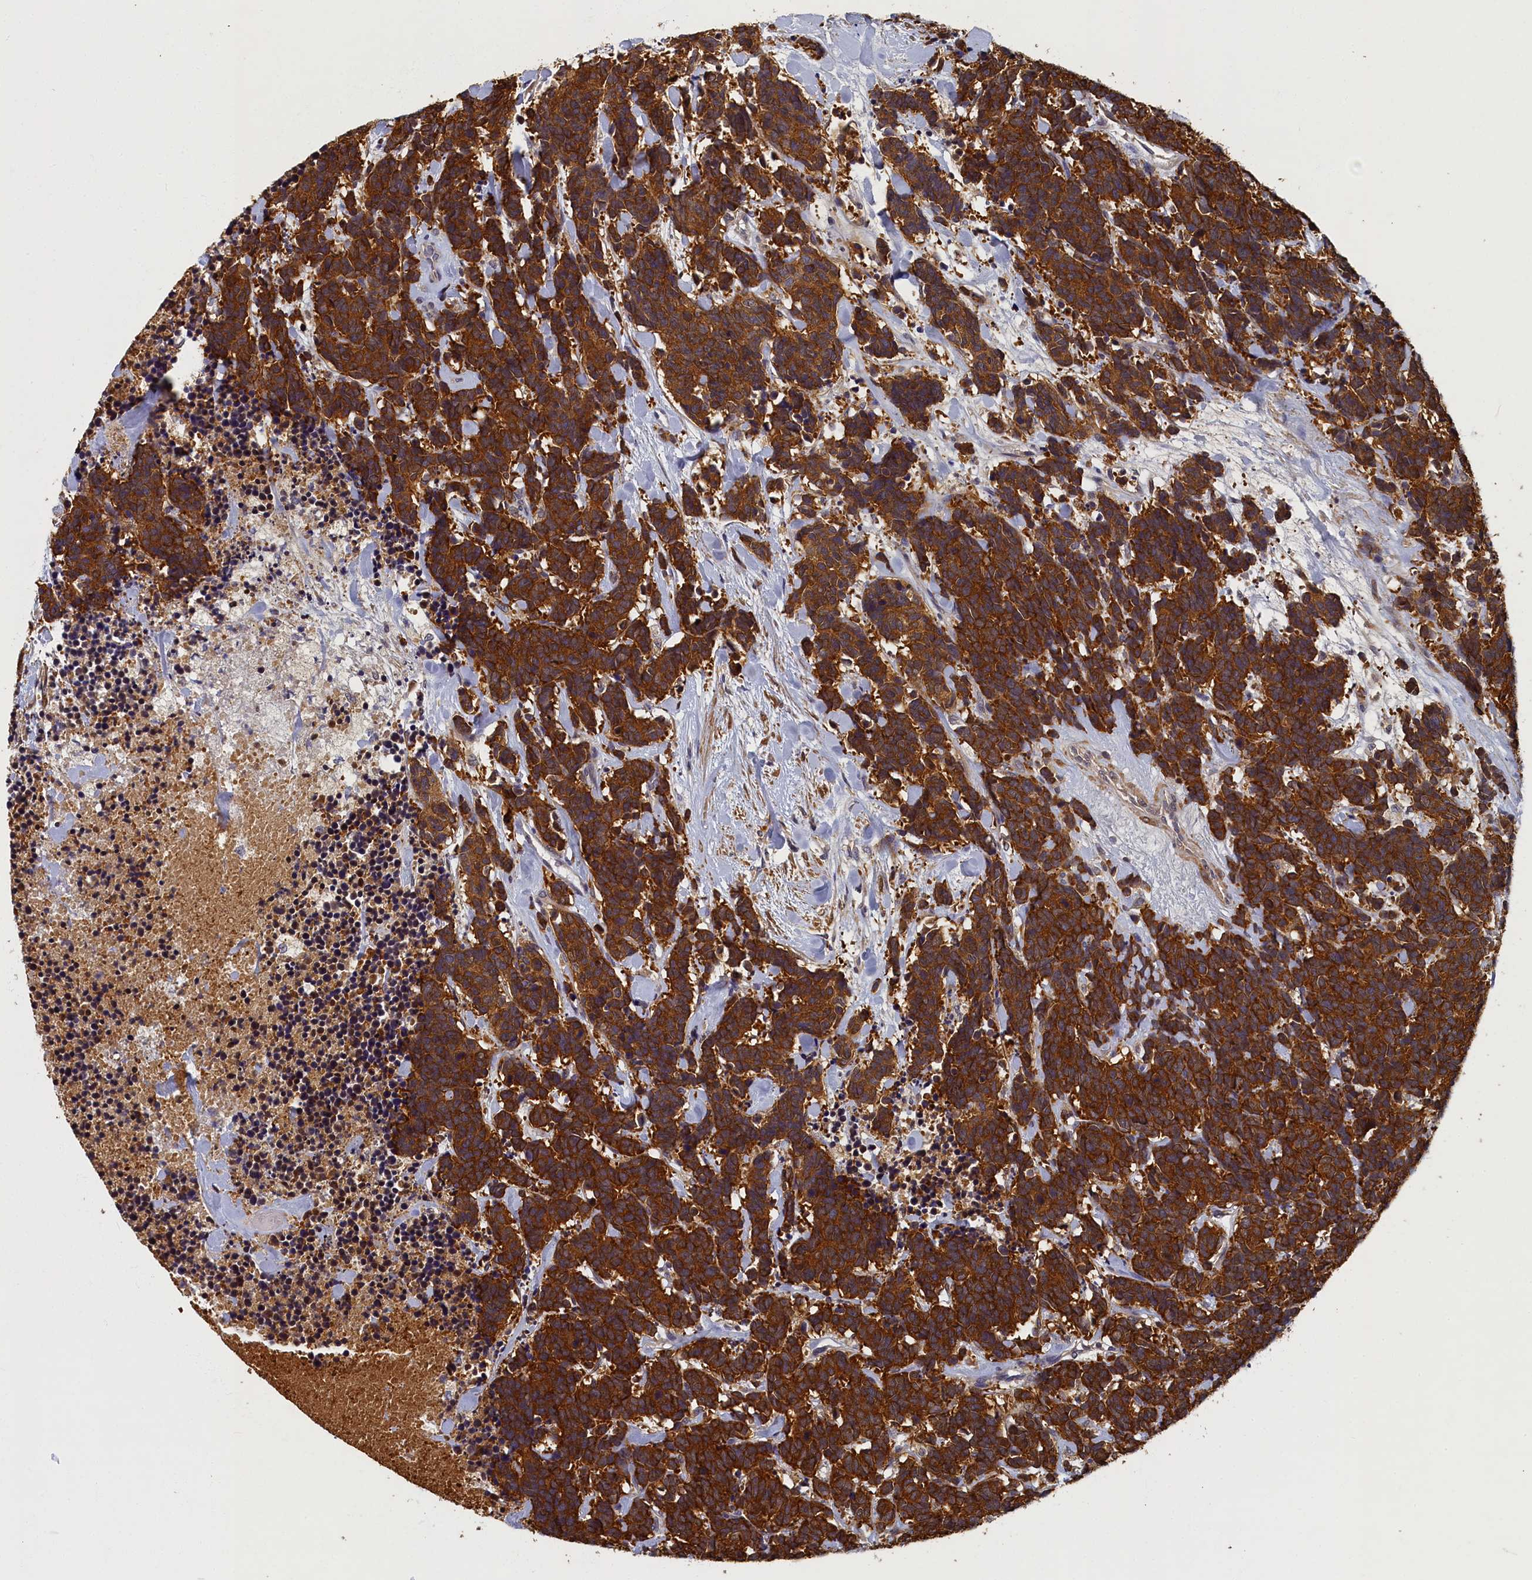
{"staining": {"intensity": "strong", "quantity": ">75%", "location": "cytoplasmic/membranous"}, "tissue": "carcinoid", "cell_type": "Tumor cells", "image_type": "cancer", "snomed": [{"axis": "morphology", "description": "Carcinoma, NOS"}, {"axis": "morphology", "description": "Carcinoid, malignant, NOS"}, {"axis": "topography", "description": "Prostate"}], "caption": "High-power microscopy captured an immunohistochemistry photomicrograph of carcinoma, revealing strong cytoplasmic/membranous positivity in about >75% of tumor cells. The staining is performed using DAB brown chromogen to label protein expression. The nuclei are counter-stained blue using hematoxylin.", "gene": "TBCB", "patient": {"sex": "male", "age": 57}}